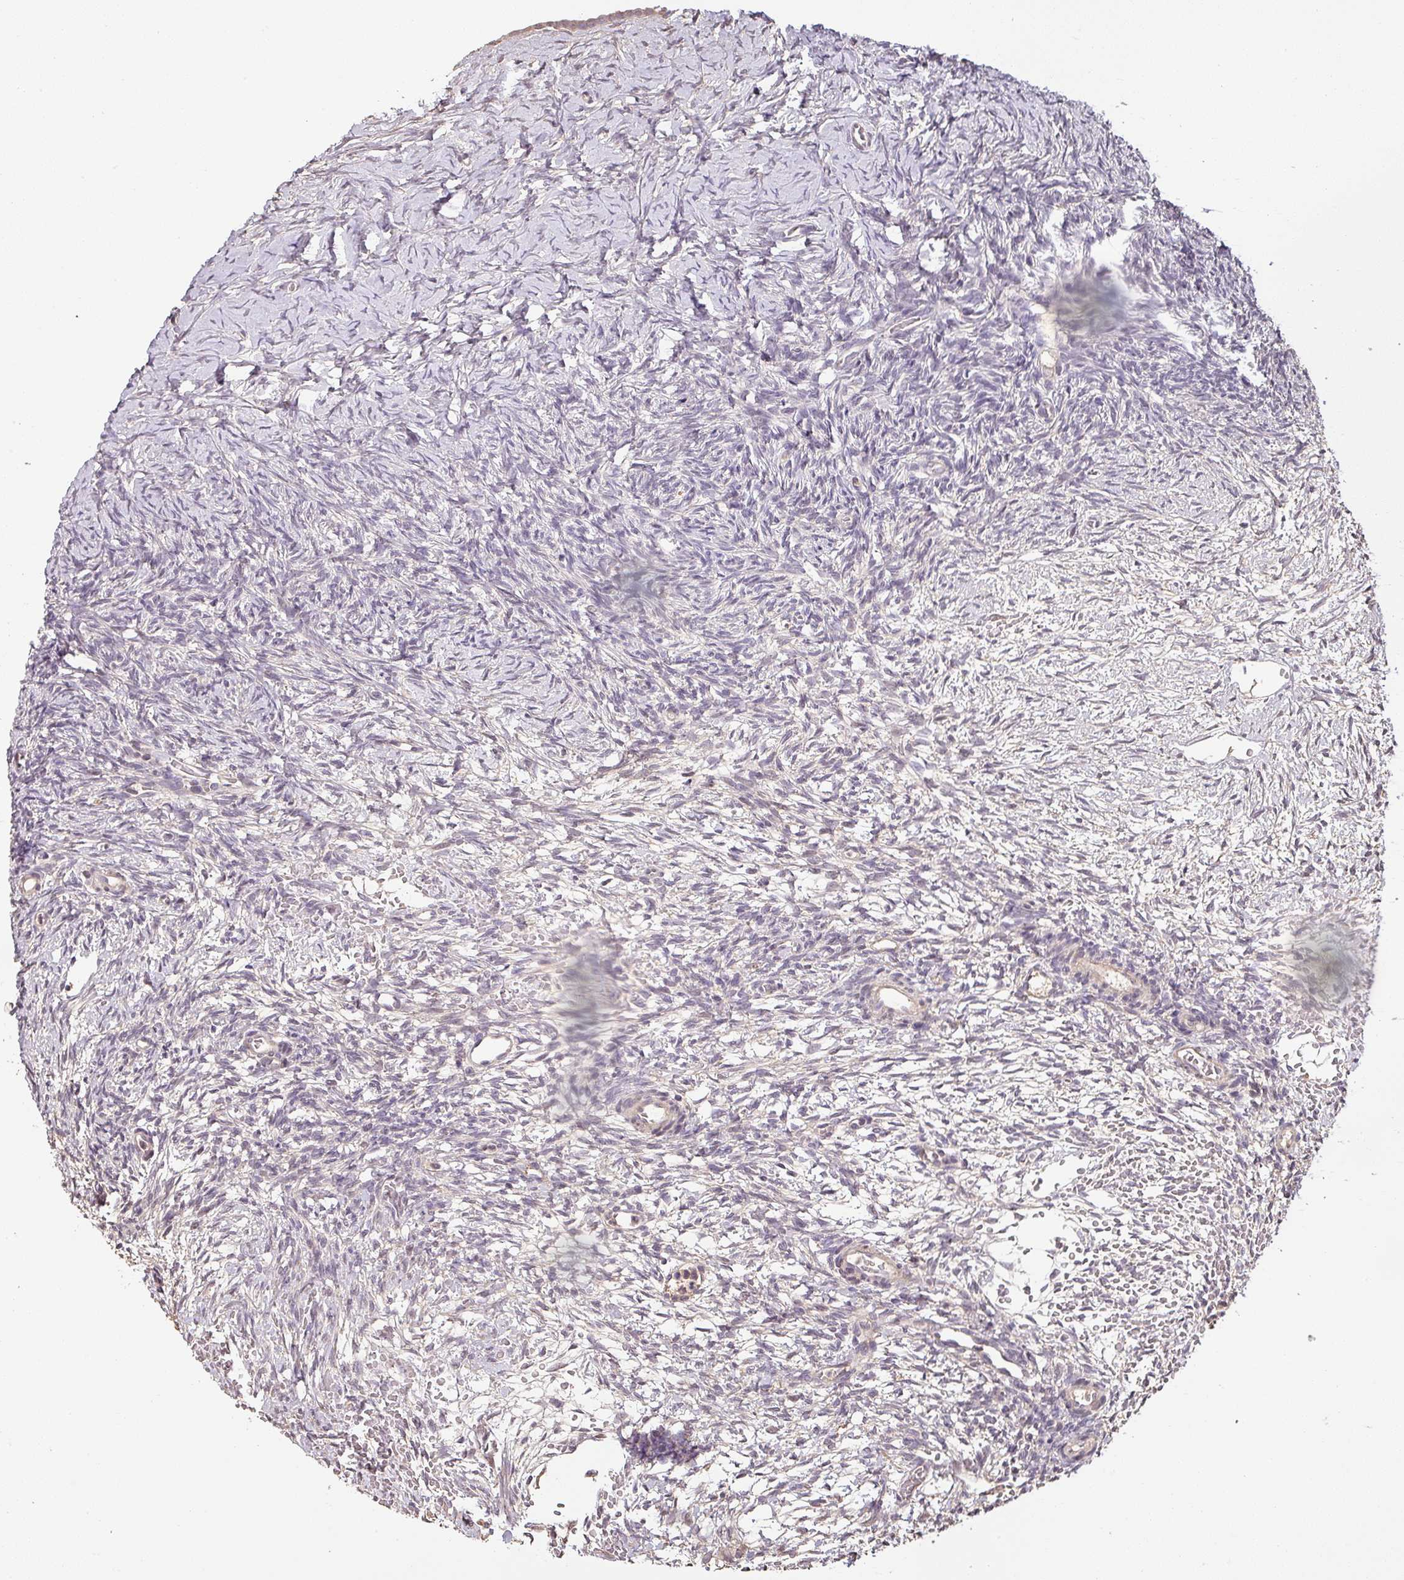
{"staining": {"intensity": "negative", "quantity": "none", "location": "none"}, "tissue": "ovary", "cell_type": "Ovarian stroma cells", "image_type": "normal", "snomed": [{"axis": "morphology", "description": "Normal tissue, NOS"}, {"axis": "topography", "description": "Ovary"}], "caption": "Immunohistochemical staining of normal ovary displays no significant expression in ovarian stroma cells.", "gene": "BPIFB3", "patient": {"sex": "female", "age": 39}}